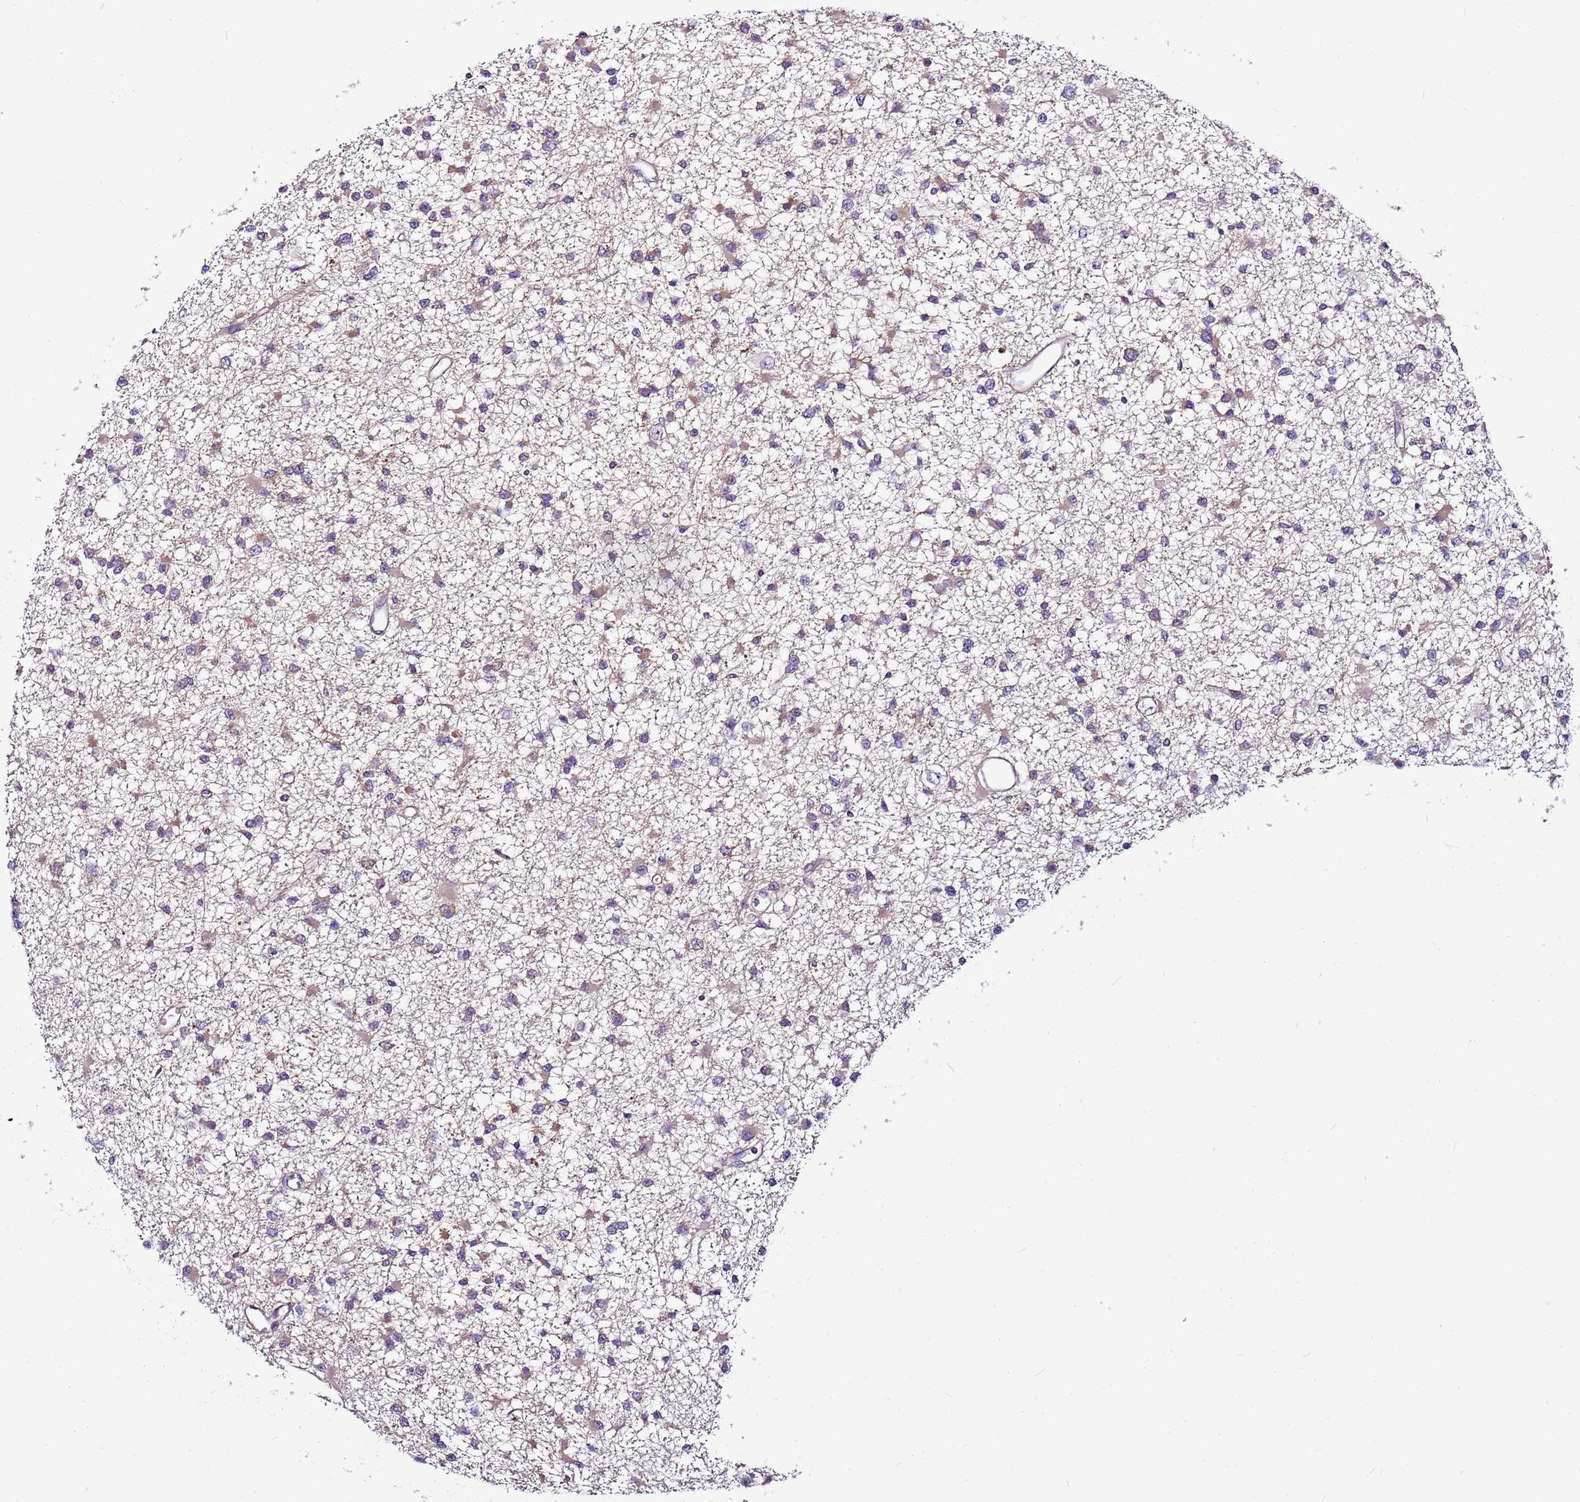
{"staining": {"intensity": "weak", "quantity": "25%-75%", "location": "cytoplasmic/membranous"}, "tissue": "glioma", "cell_type": "Tumor cells", "image_type": "cancer", "snomed": [{"axis": "morphology", "description": "Glioma, malignant, Low grade"}, {"axis": "topography", "description": "Brain"}], "caption": "Immunohistochemical staining of malignant glioma (low-grade) exhibits low levels of weak cytoplasmic/membranous staining in approximately 25%-75% of tumor cells.", "gene": "ATXN2L", "patient": {"sex": "female", "age": 22}}